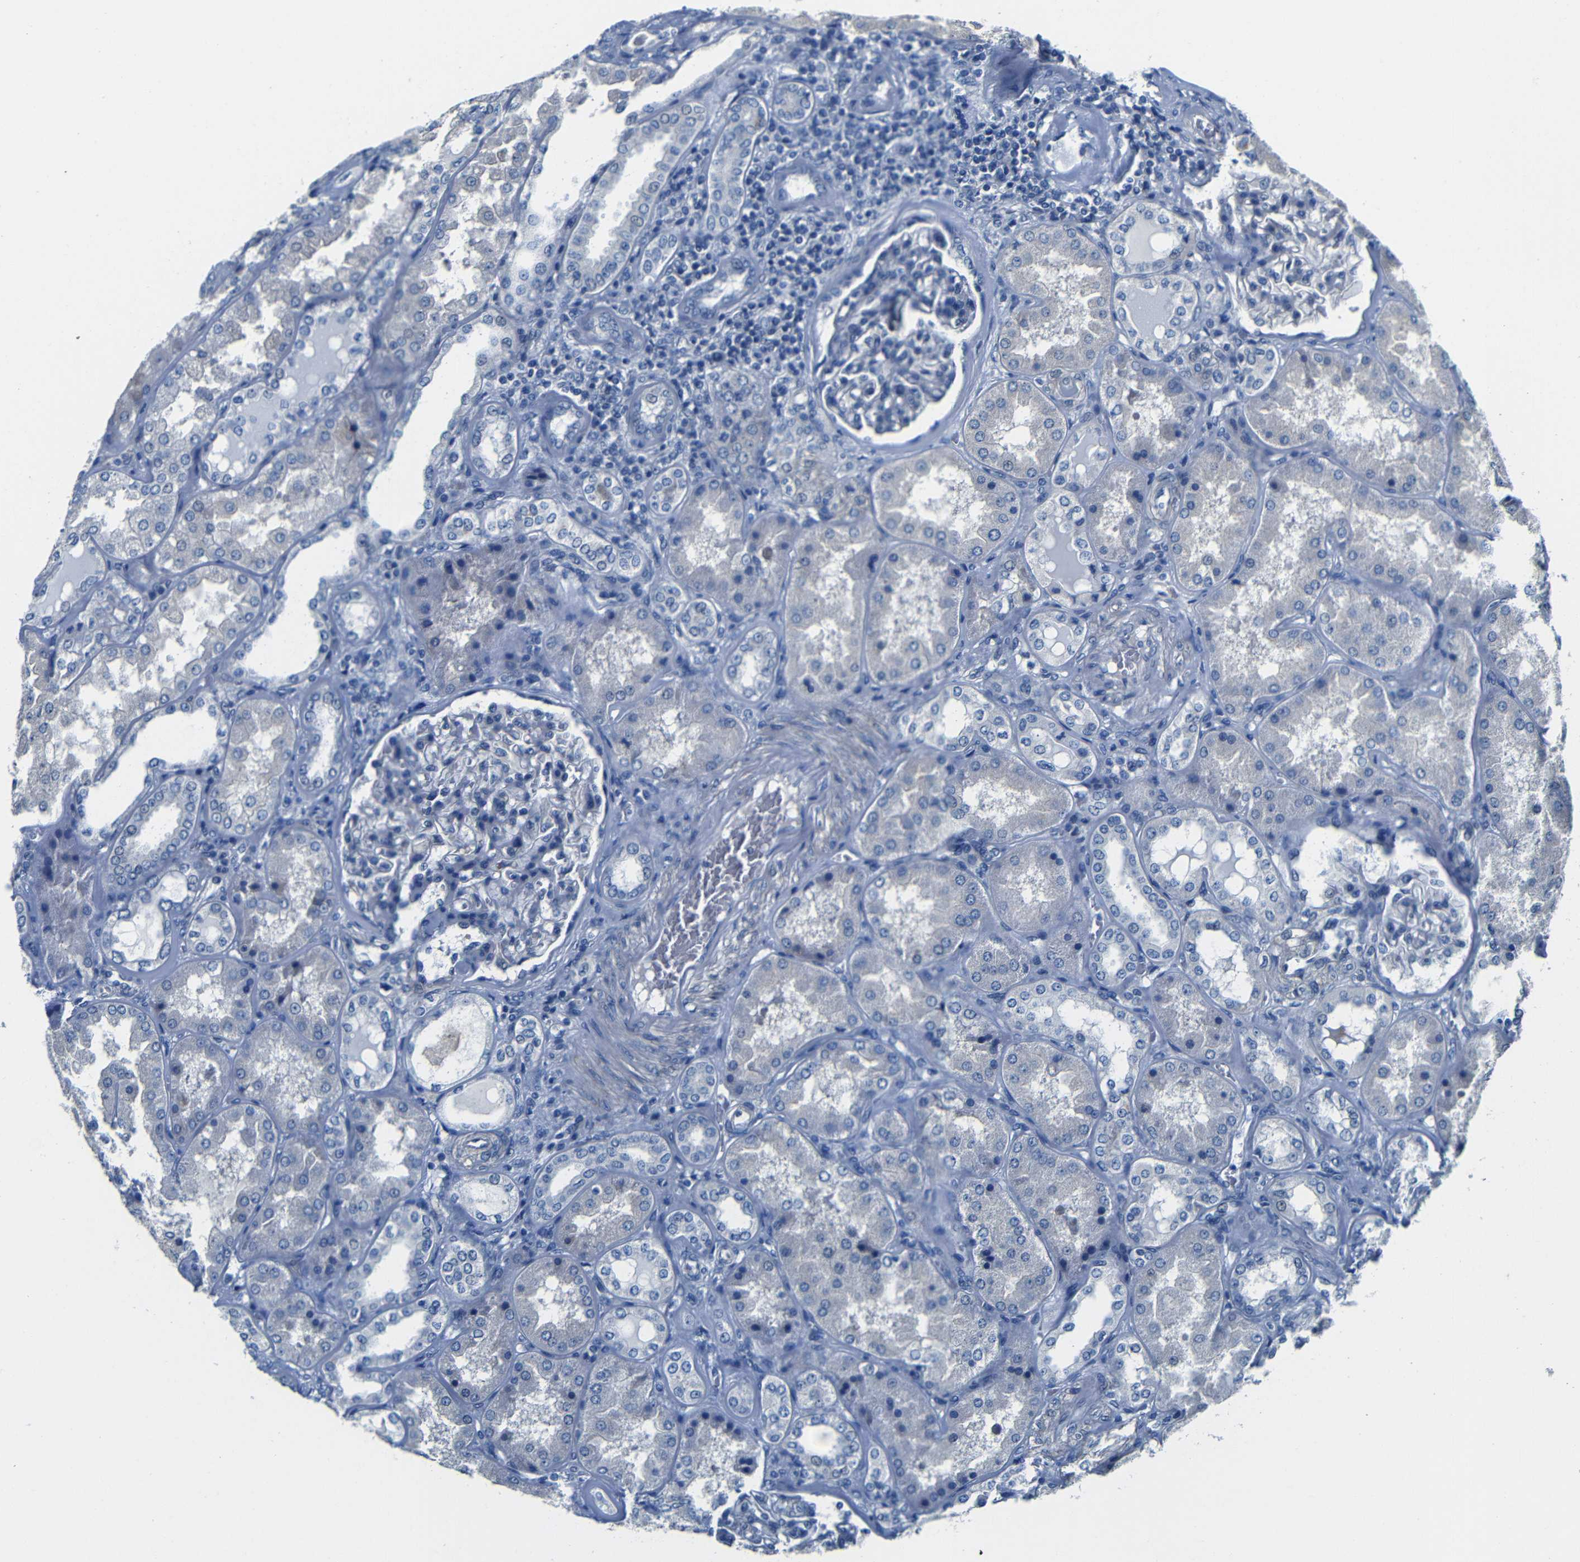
{"staining": {"intensity": "negative", "quantity": "none", "location": "none"}, "tissue": "kidney", "cell_type": "Cells in glomeruli", "image_type": "normal", "snomed": [{"axis": "morphology", "description": "Normal tissue, NOS"}, {"axis": "topography", "description": "Kidney"}], "caption": "Image shows no significant protein staining in cells in glomeruli of unremarkable kidney.", "gene": "TNFAIP1", "patient": {"sex": "female", "age": 56}}